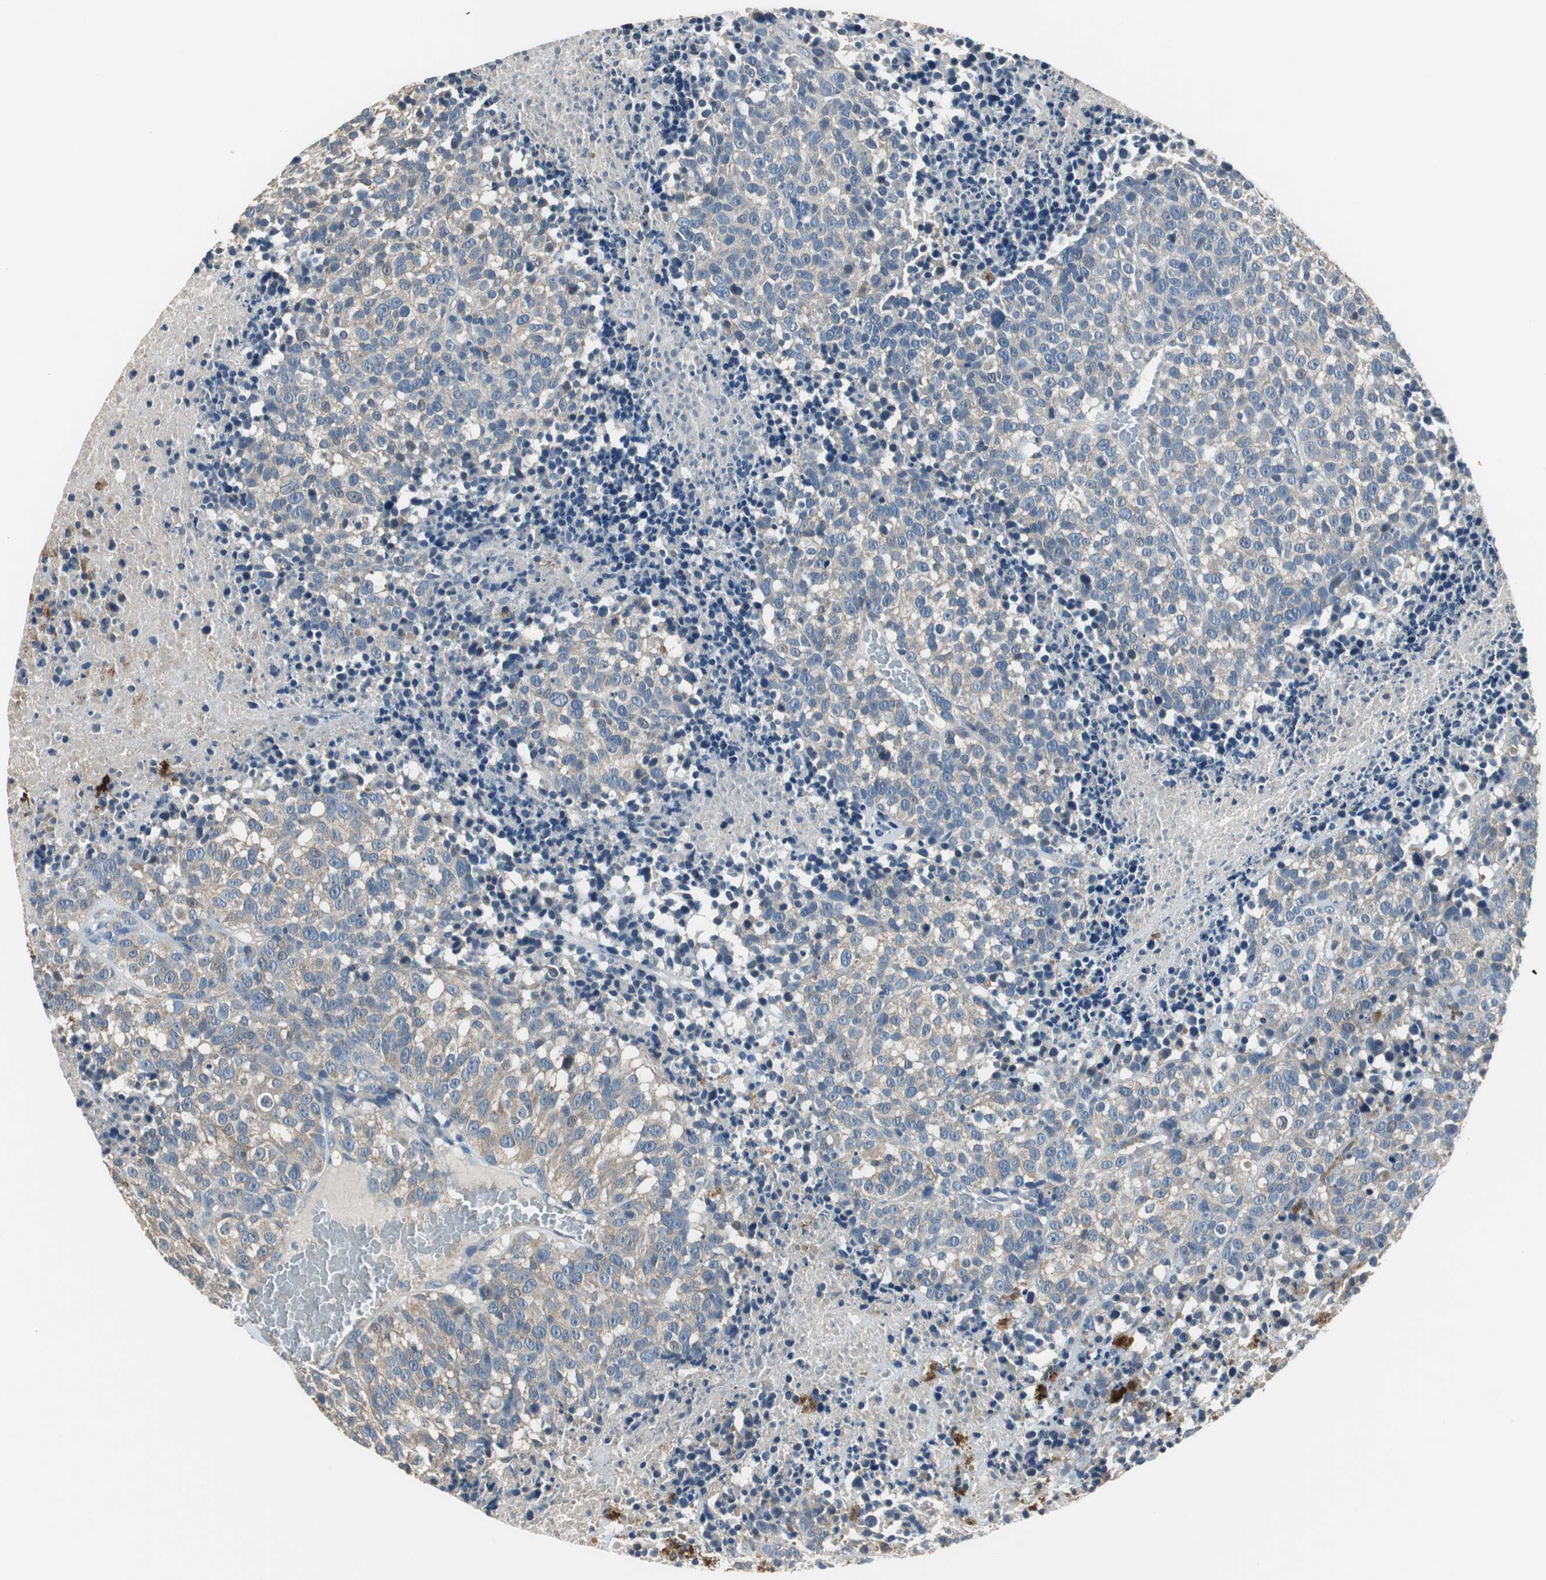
{"staining": {"intensity": "negative", "quantity": "none", "location": "none"}, "tissue": "melanoma", "cell_type": "Tumor cells", "image_type": "cancer", "snomed": [{"axis": "morphology", "description": "Malignant melanoma, Metastatic site"}, {"axis": "topography", "description": "Cerebral cortex"}], "caption": "Immunohistochemistry of human melanoma shows no expression in tumor cells. The staining was performed using DAB to visualize the protein expression in brown, while the nuclei were stained in blue with hematoxylin (Magnification: 20x).", "gene": "PI4KB", "patient": {"sex": "female", "age": 52}}